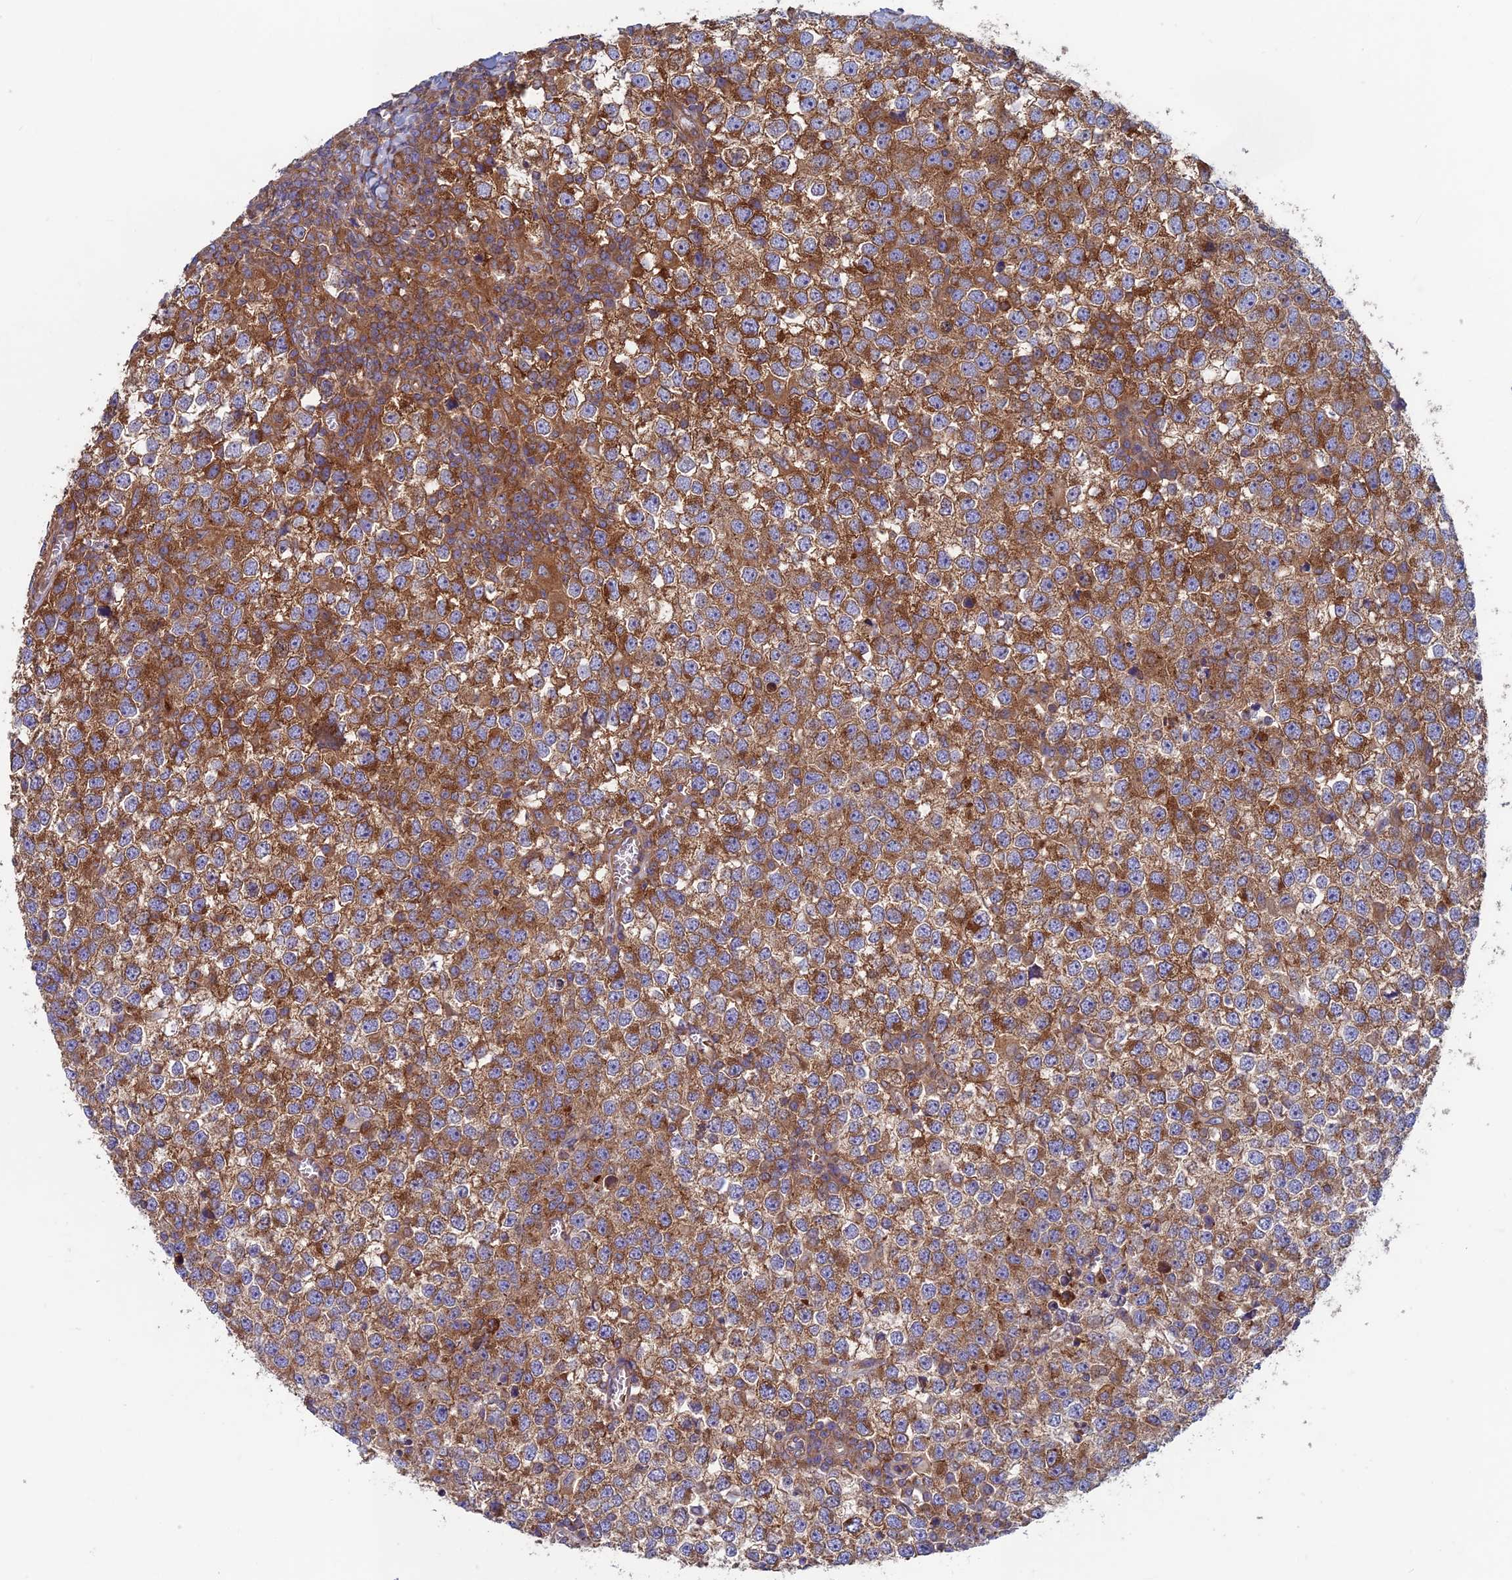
{"staining": {"intensity": "strong", "quantity": ">75%", "location": "cytoplasmic/membranous"}, "tissue": "testis cancer", "cell_type": "Tumor cells", "image_type": "cancer", "snomed": [{"axis": "morphology", "description": "Seminoma, NOS"}, {"axis": "topography", "description": "Testis"}], "caption": "Brown immunohistochemical staining in testis cancer displays strong cytoplasmic/membranous staining in approximately >75% of tumor cells.", "gene": "DNM1L", "patient": {"sex": "male", "age": 65}}